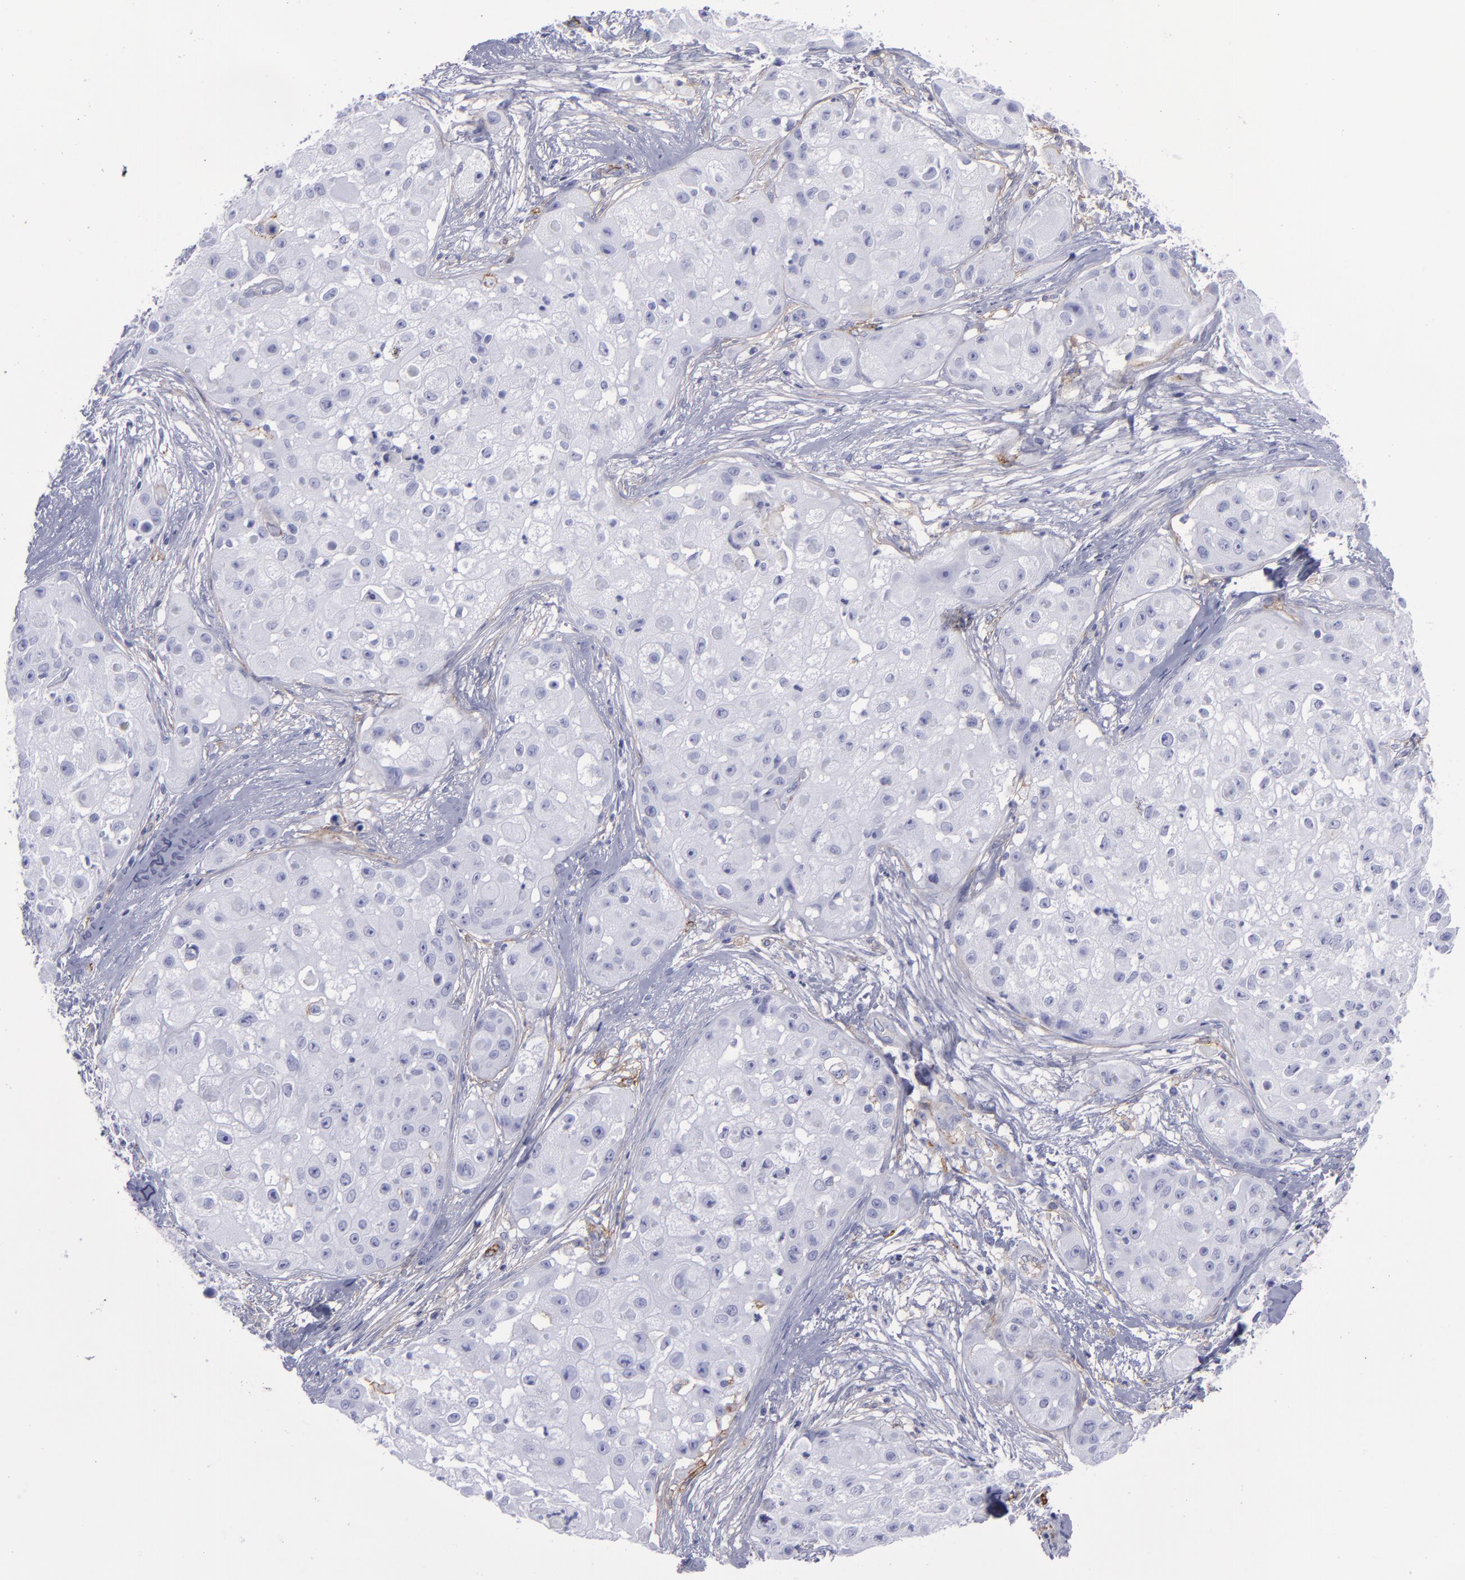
{"staining": {"intensity": "negative", "quantity": "none", "location": "none"}, "tissue": "skin cancer", "cell_type": "Tumor cells", "image_type": "cancer", "snomed": [{"axis": "morphology", "description": "Squamous cell carcinoma, NOS"}, {"axis": "topography", "description": "Skin"}], "caption": "This is an IHC histopathology image of human skin cancer. There is no expression in tumor cells.", "gene": "ACE", "patient": {"sex": "female", "age": 57}}